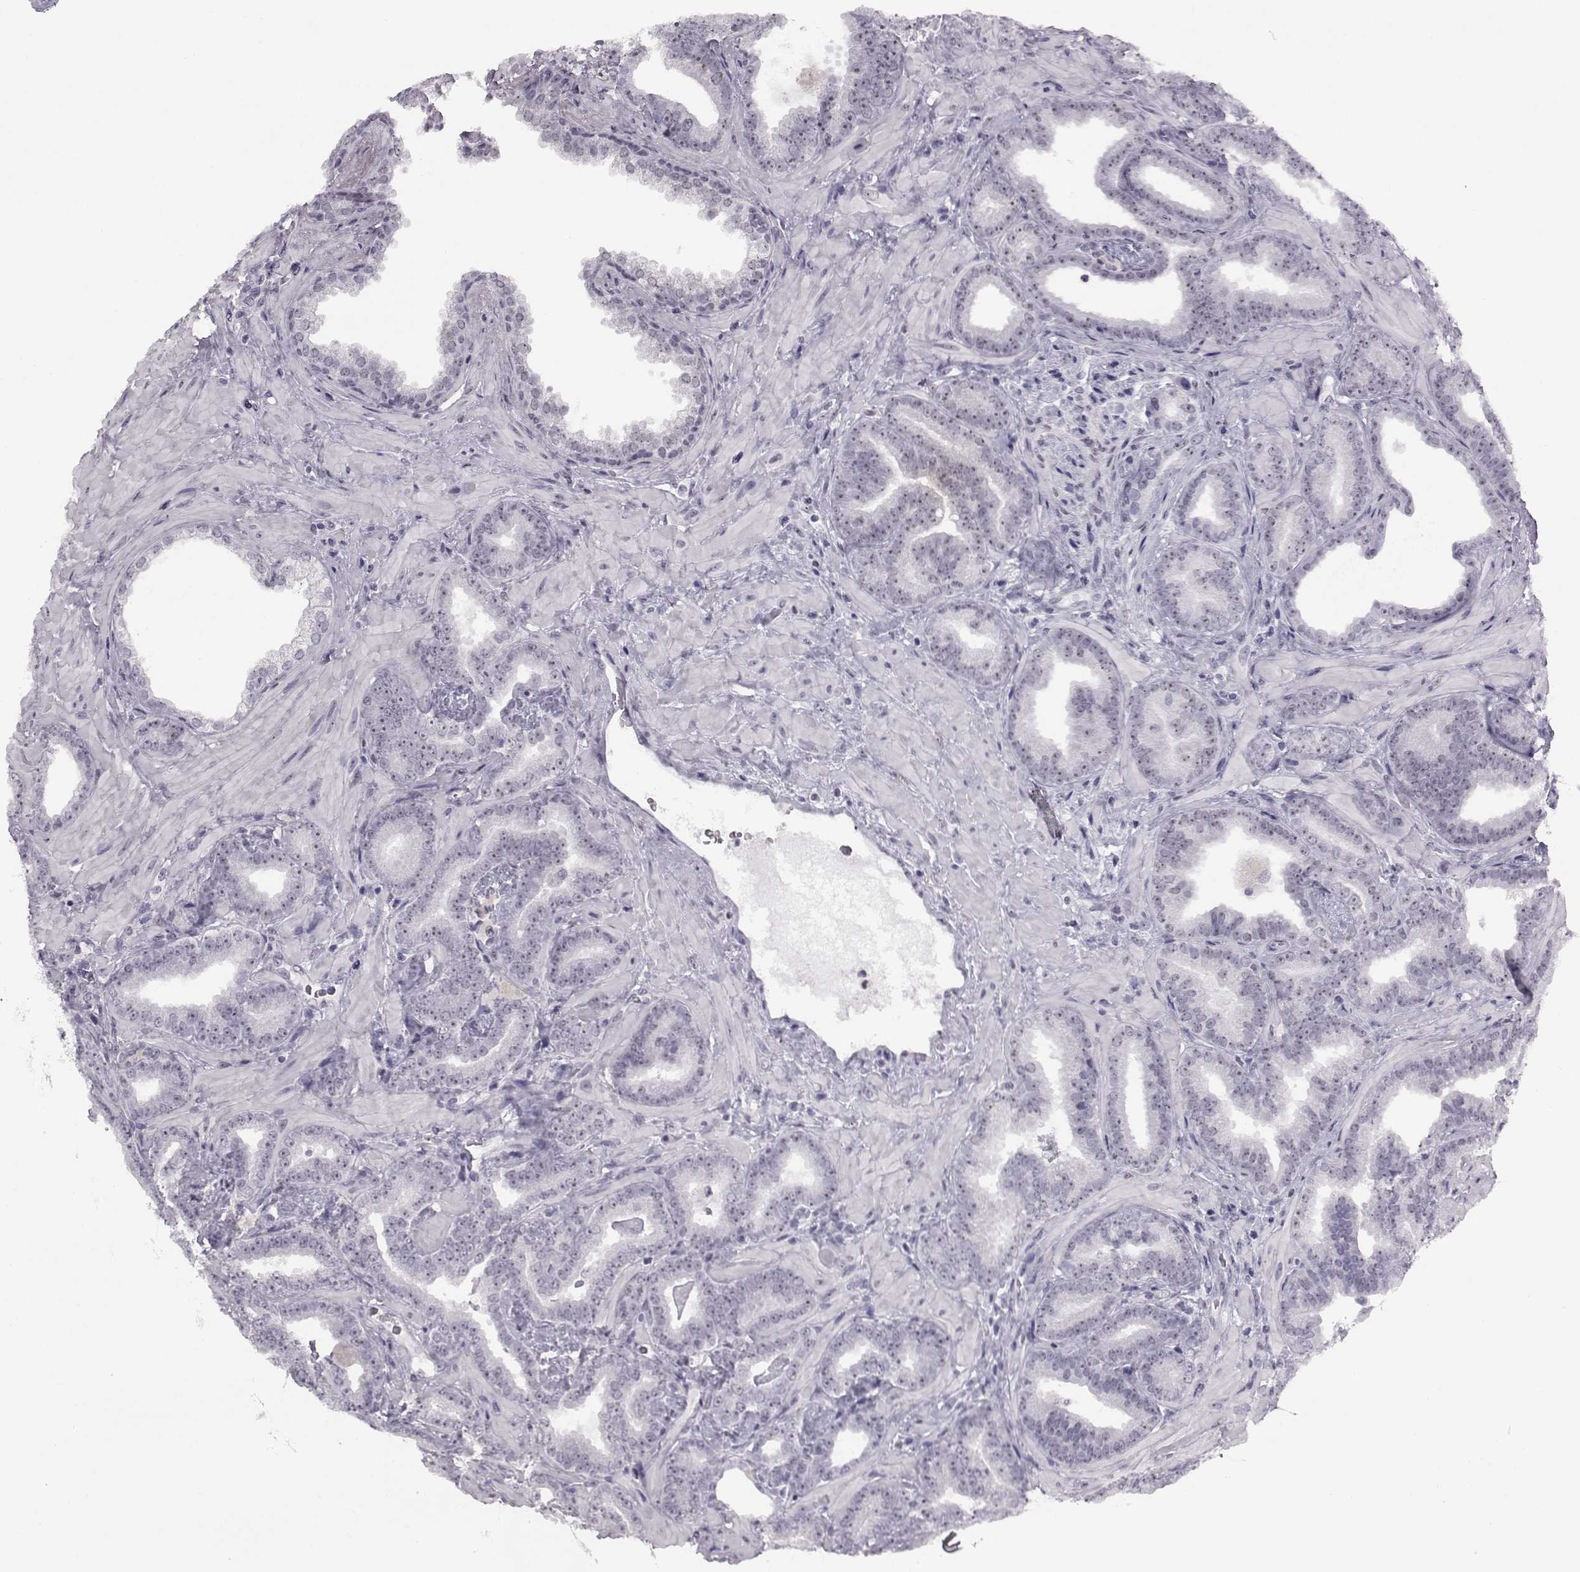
{"staining": {"intensity": "weak", "quantity": "25%-75%", "location": "nuclear"}, "tissue": "prostate cancer", "cell_type": "Tumor cells", "image_type": "cancer", "snomed": [{"axis": "morphology", "description": "Adenocarcinoma, Low grade"}, {"axis": "topography", "description": "Prostate"}], "caption": "Immunohistochemical staining of prostate cancer (adenocarcinoma (low-grade)) displays weak nuclear protein expression in approximately 25%-75% of tumor cells.", "gene": "ADGRG2", "patient": {"sex": "male", "age": 63}}